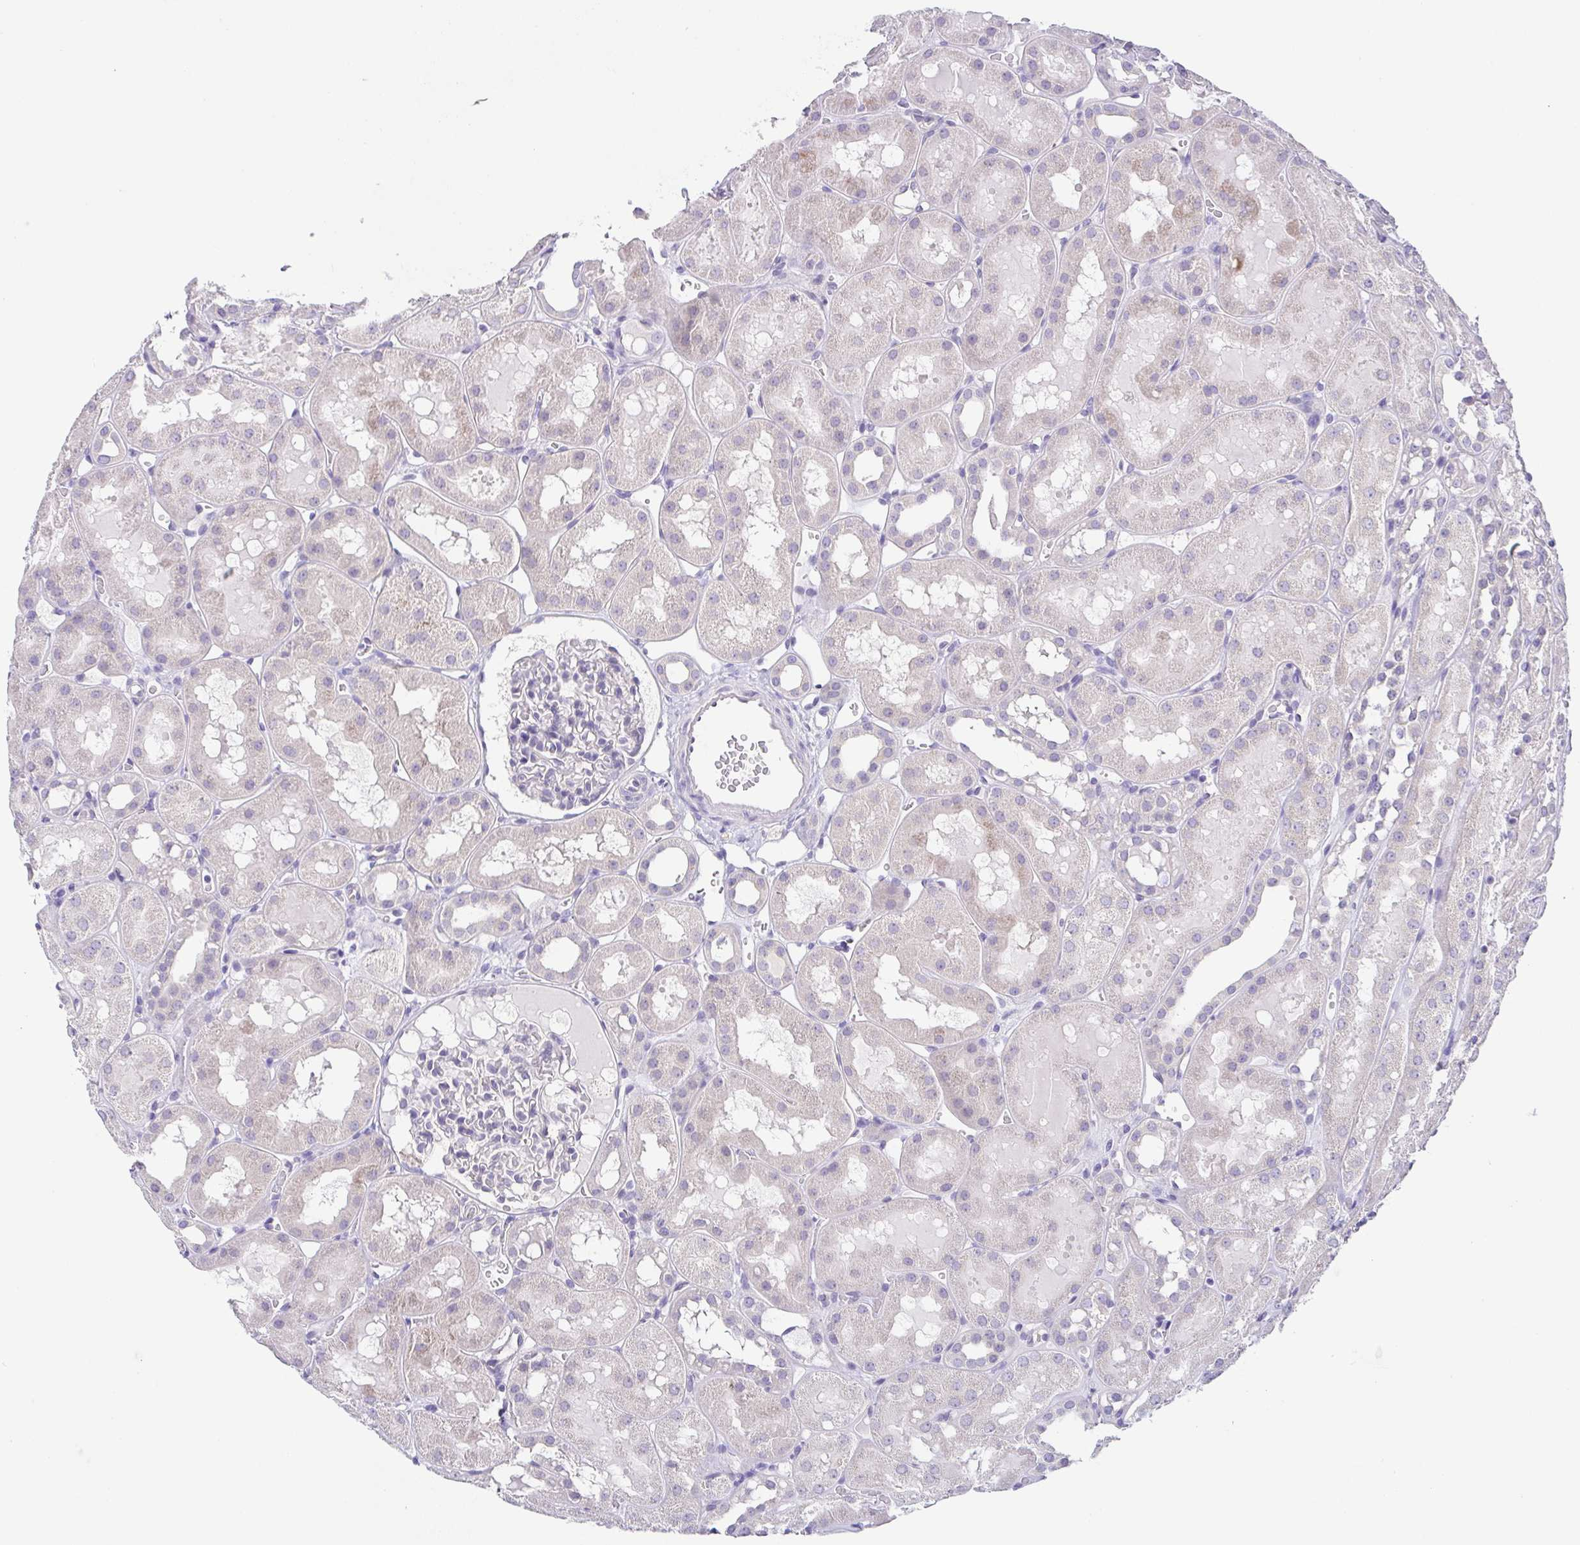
{"staining": {"intensity": "negative", "quantity": "none", "location": "none"}, "tissue": "kidney", "cell_type": "Cells in glomeruli", "image_type": "normal", "snomed": [{"axis": "morphology", "description": "Normal tissue, NOS"}, {"axis": "topography", "description": "Kidney"}, {"axis": "topography", "description": "Urinary bladder"}], "caption": "Photomicrograph shows no significant protein positivity in cells in glomeruli of normal kidney. (Immunohistochemistry, brightfield microscopy, high magnification).", "gene": "KRTDAP", "patient": {"sex": "male", "age": 16}}